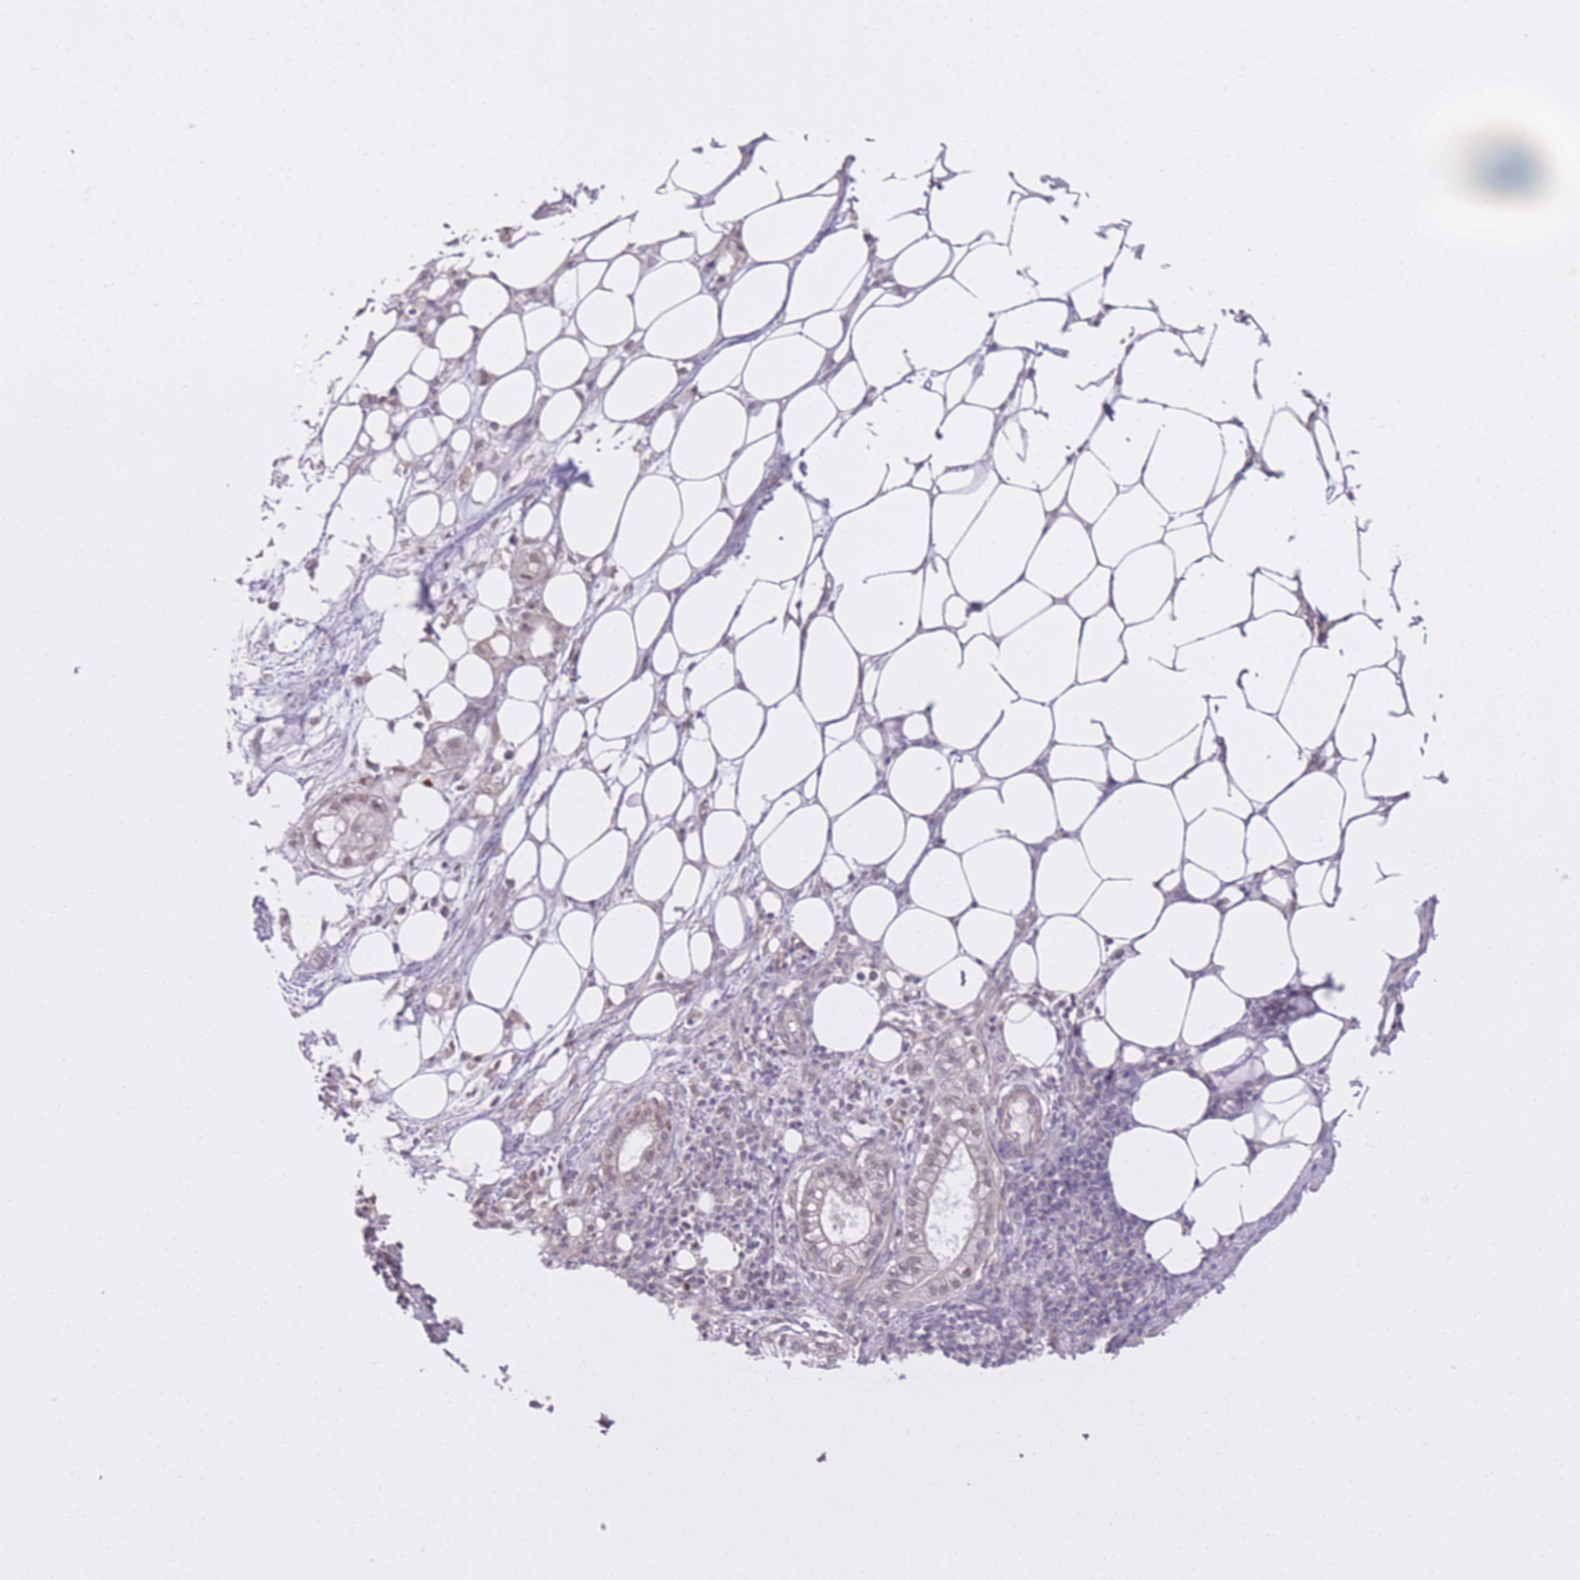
{"staining": {"intensity": "weak", "quantity": "25%-75%", "location": "nuclear"}, "tissue": "pancreatic cancer", "cell_type": "Tumor cells", "image_type": "cancer", "snomed": [{"axis": "morphology", "description": "Adenocarcinoma, NOS"}, {"axis": "topography", "description": "Pancreas"}], "caption": "Adenocarcinoma (pancreatic) stained with immunohistochemistry reveals weak nuclear staining in about 25%-75% of tumor cells.", "gene": "TIGD1", "patient": {"sex": "male", "age": 44}}